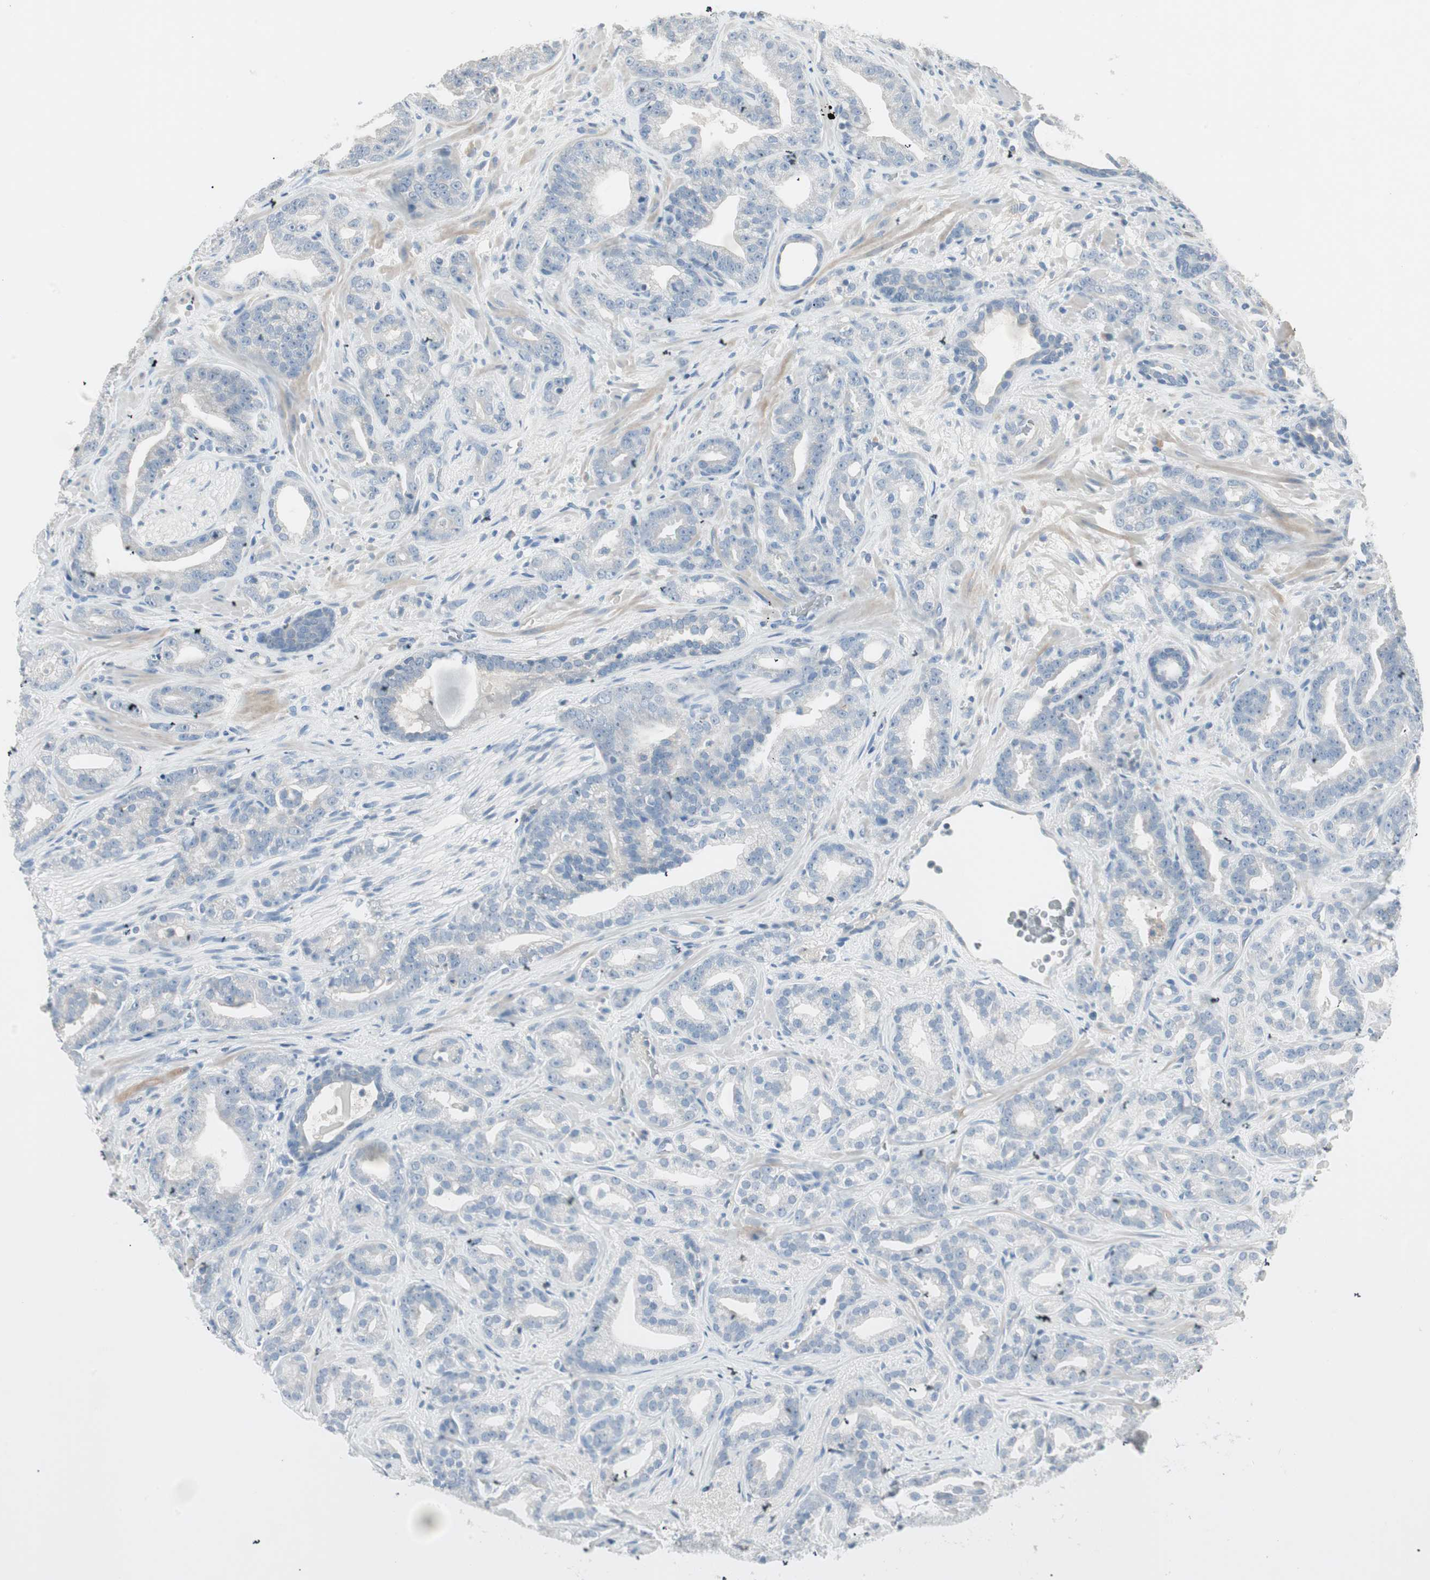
{"staining": {"intensity": "weak", "quantity": "25%-75%", "location": "cytoplasmic/membranous"}, "tissue": "prostate cancer", "cell_type": "Tumor cells", "image_type": "cancer", "snomed": [{"axis": "morphology", "description": "Adenocarcinoma, Low grade"}, {"axis": "topography", "description": "Prostate"}], "caption": "Protein staining of prostate low-grade adenocarcinoma tissue exhibits weak cytoplasmic/membranous expression in about 25%-75% of tumor cells. (DAB (3,3'-diaminobenzidine) = brown stain, brightfield microscopy at high magnification).", "gene": "ITLN2", "patient": {"sex": "male", "age": 63}}